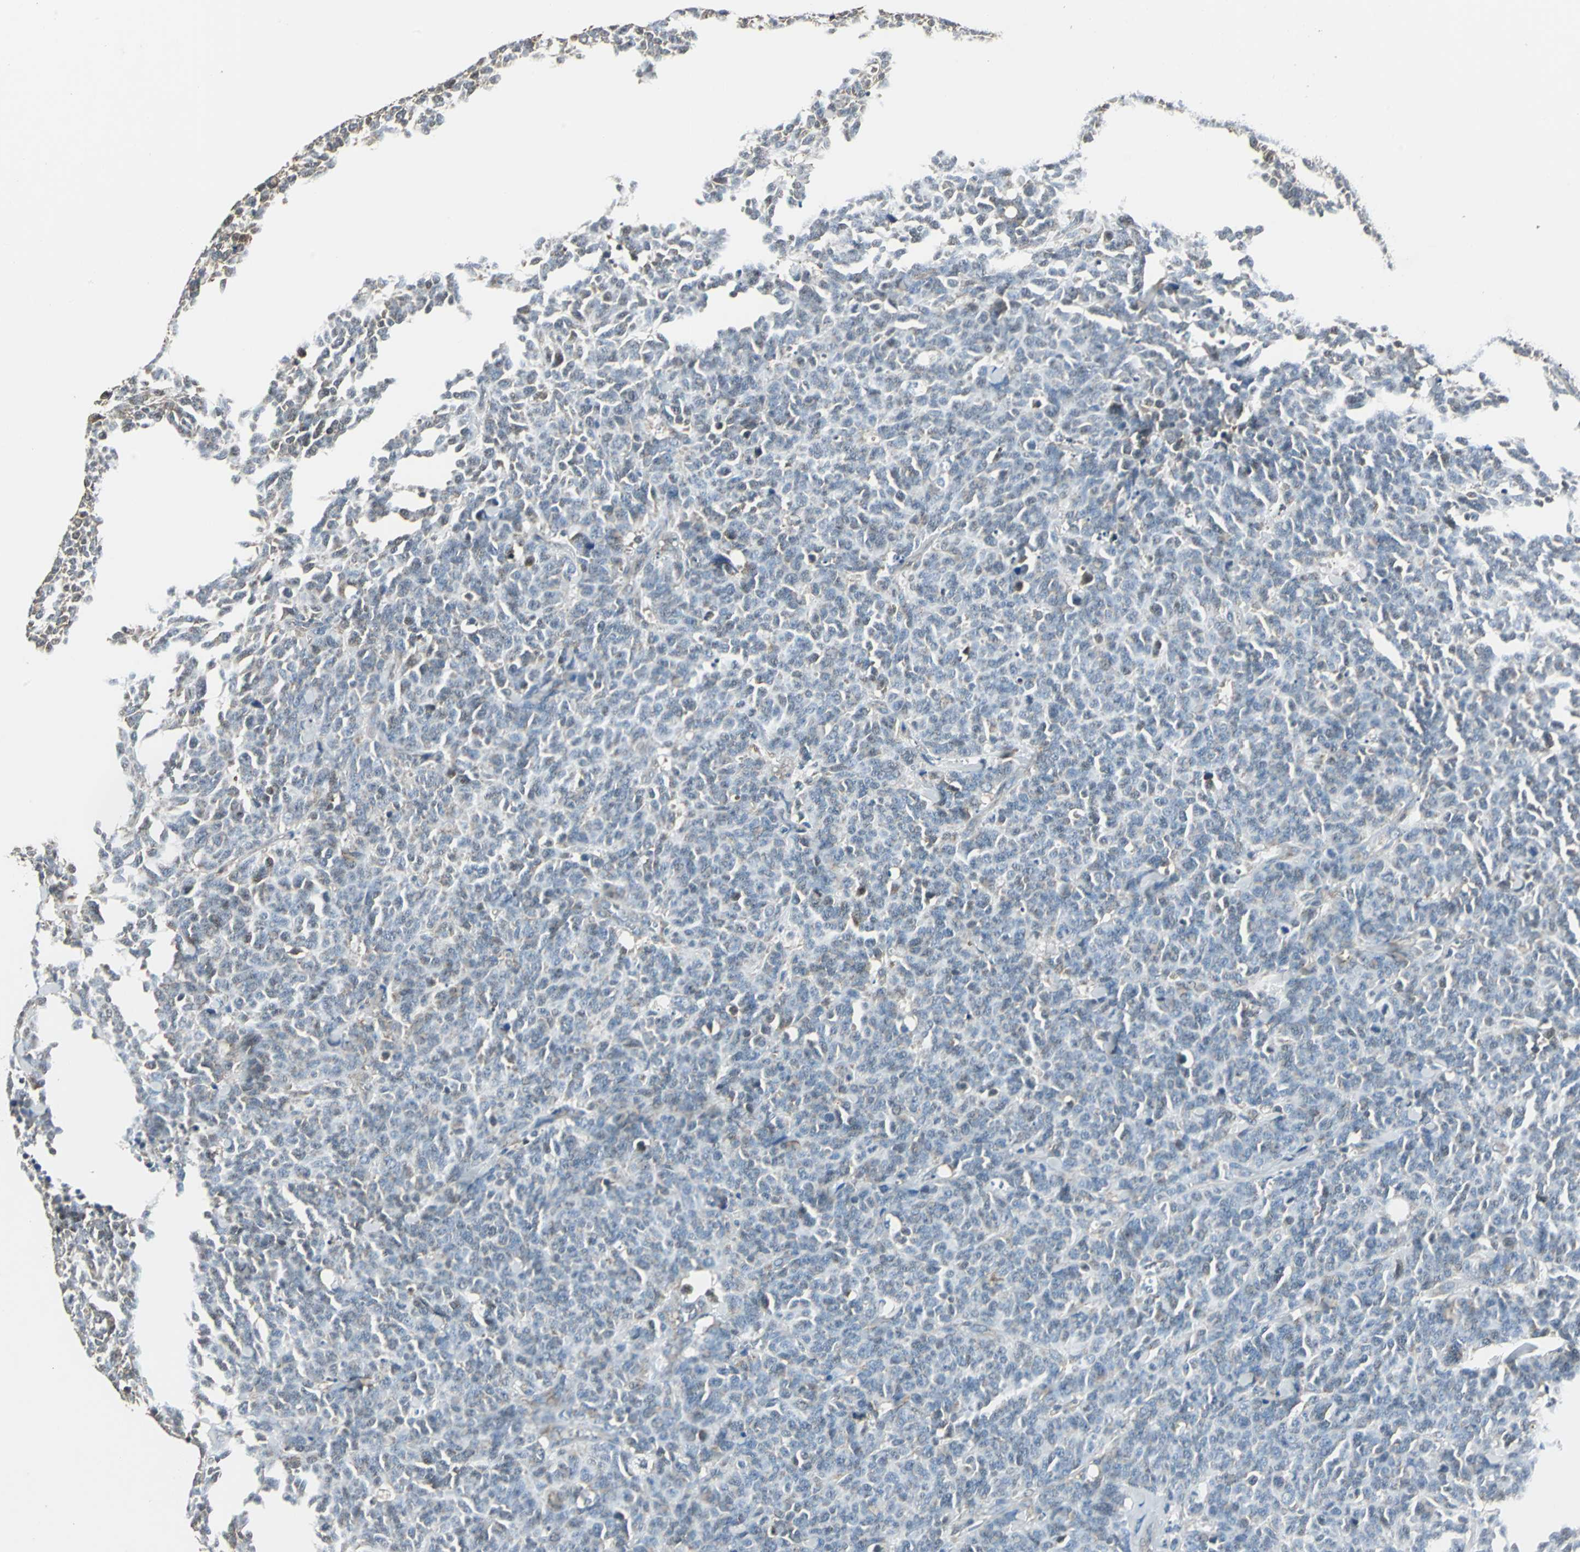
{"staining": {"intensity": "negative", "quantity": "none", "location": "none"}, "tissue": "lung cancer", "cell_type": "Tumor cells", "image_type": "cancer", "snomed": [{"axis": "morphology", "description": "Neoplasm, malignant, NOS"}, {"axis": "topography", "description": "Lung"}], "caption": "Immunohistochemical staining of lung malignant neoplasm exhibits no significant expression in tumor cells.", "gene": "DNAJB4", "patient": {"sex": "female", "age": 58}}